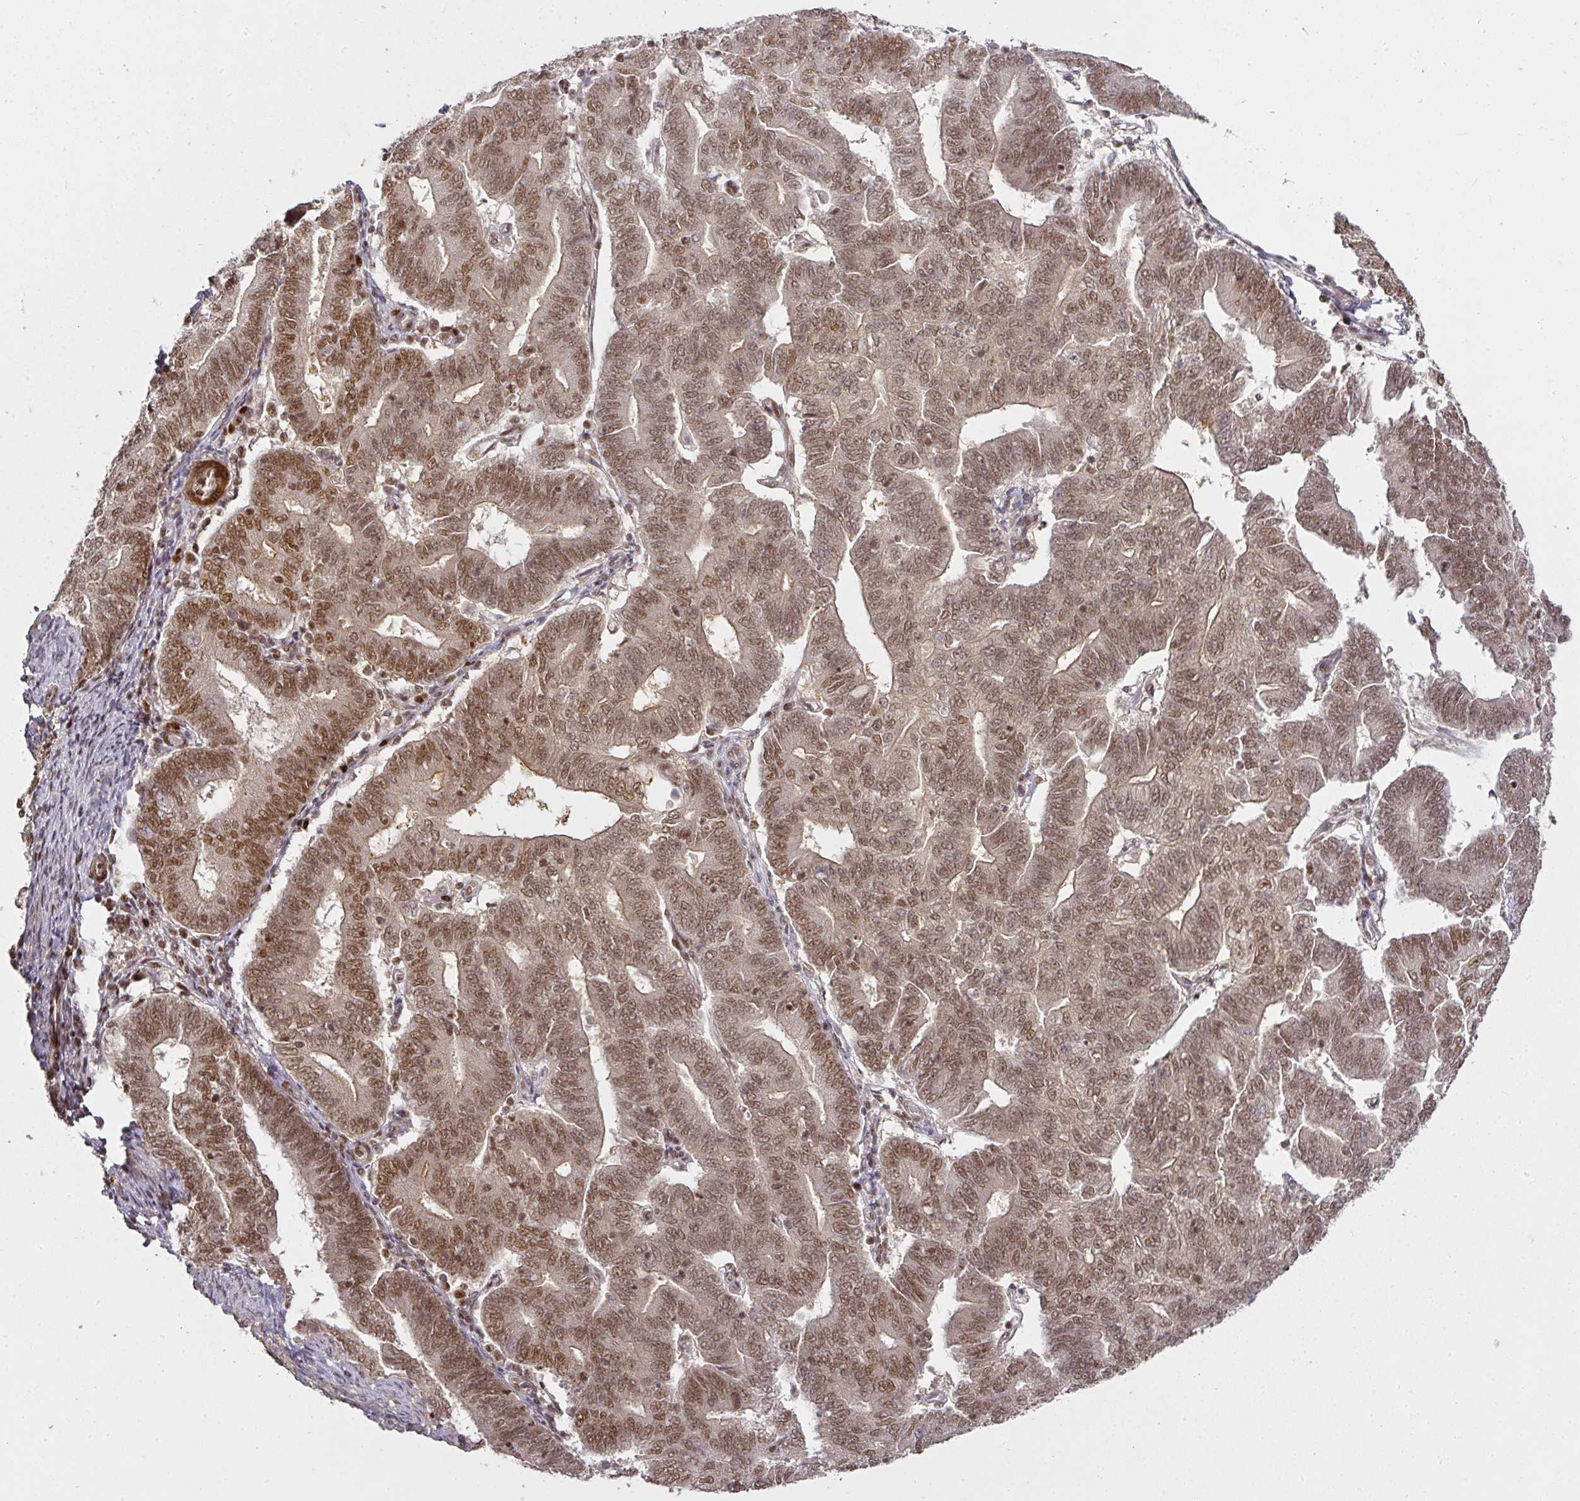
{"staining": {"intensity": "moderate", "quantity": ">75%", "location": "nuclear"}, "tissue": "endometrial cancer", "cell_type": "Tumor cells", "image_type": "cancer", "snomed": [{"axis": "morphology", "description": "Adenocarcinoma, NOS"}, {"axis": "topography", "description": "Endometrium"}], "caption": "Immunohistochemistry (IHC) image of neoplastic tissue: endometrial cancer stained using immunohistochemistry demonstrates medium levels of moderate protein expression localized specifically in the nuclear of tumor cells, appearing as a nuclear brown color.", "gene": "GPRIN2", "patient": {"sex": "female", "age": 70}}